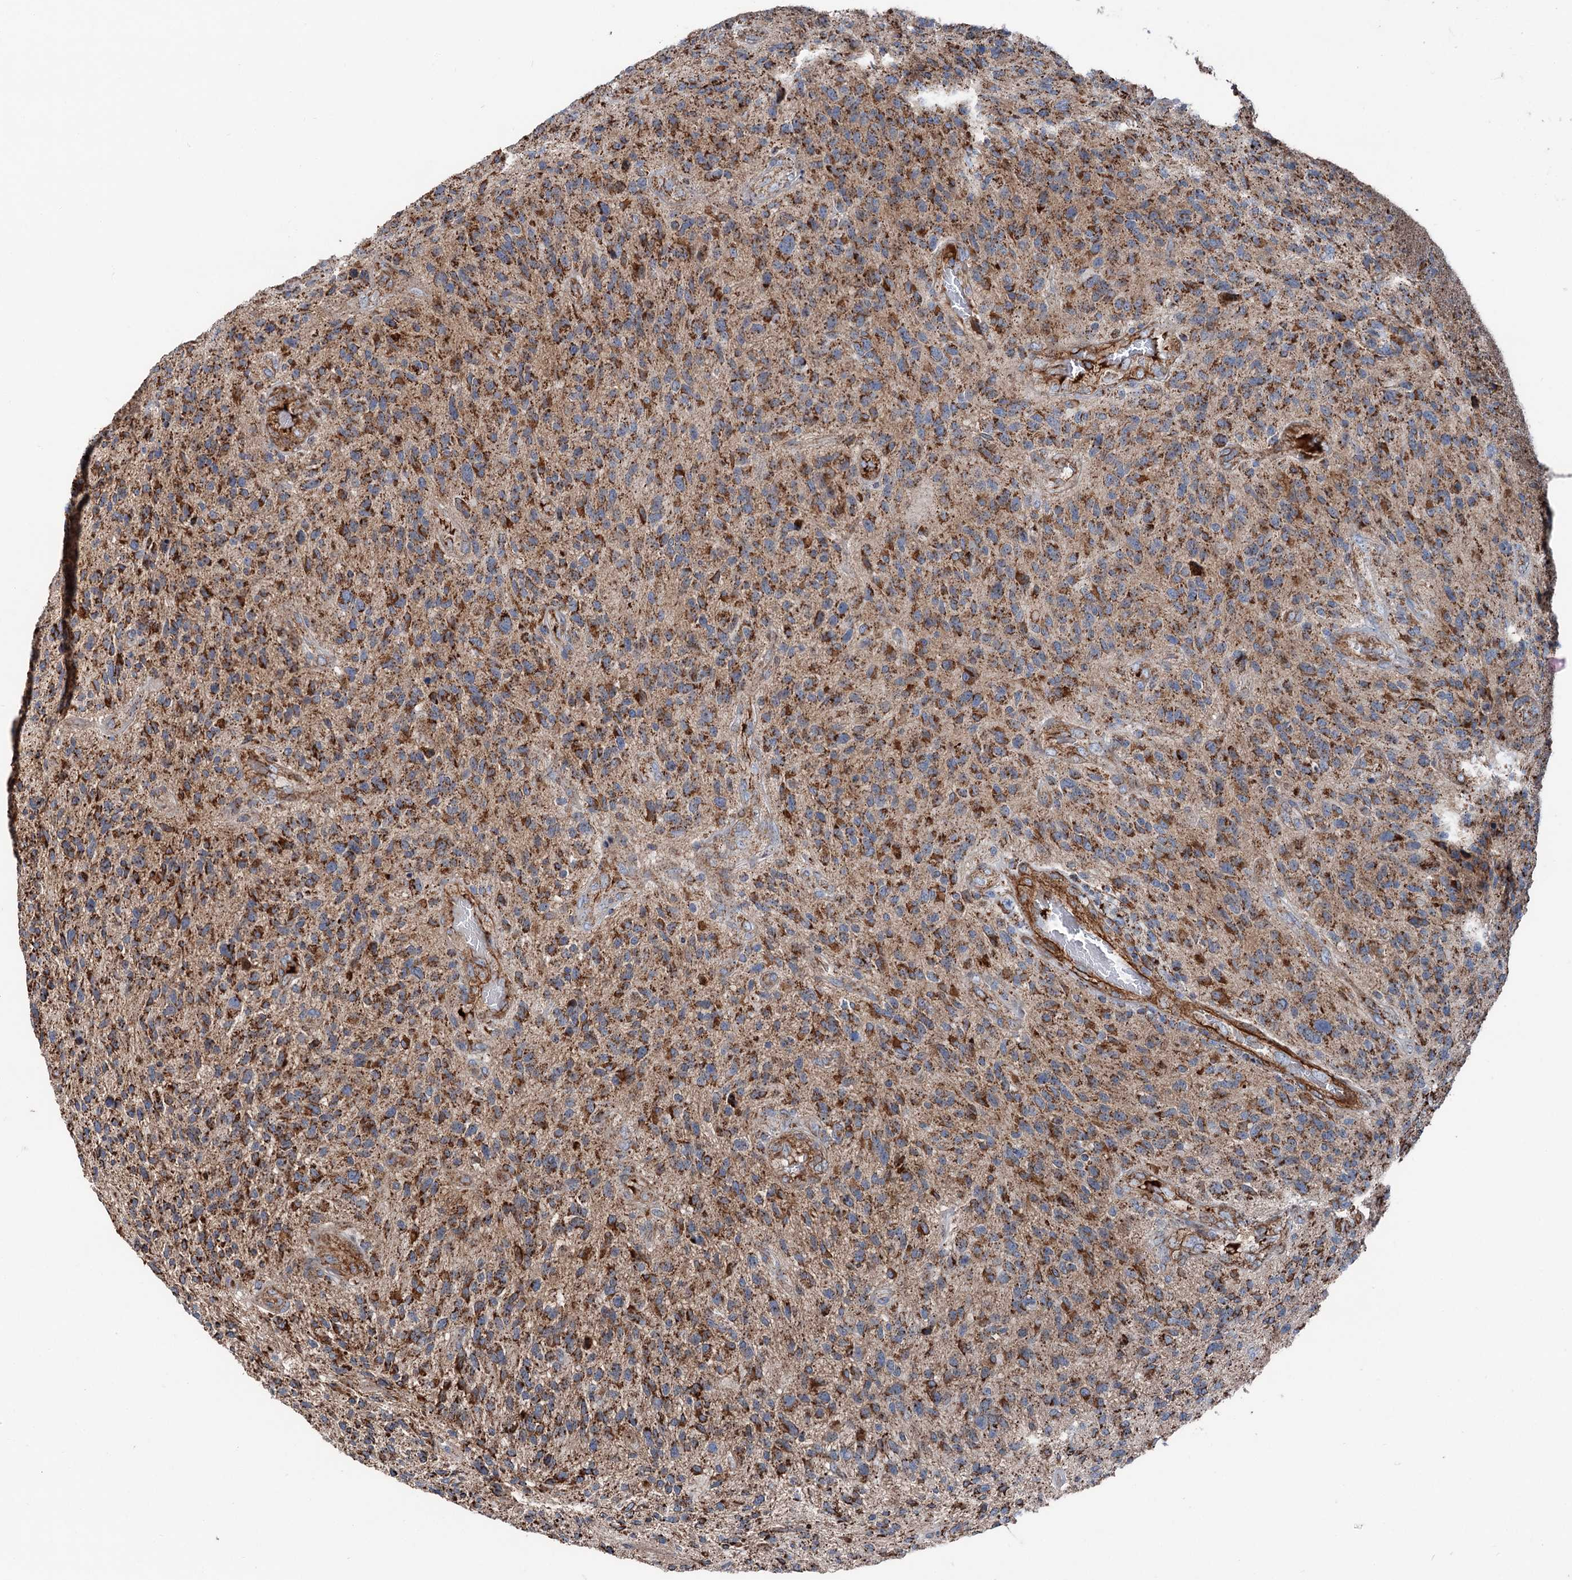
{"staining": {"intensity": "strong", "quantity": "25%-75%", "location": "cytoplasmic/membranous"}, "tissue": "glioma", "cell_type": "Tumor cells", "image_type": "cancer", "snomed": [{"axis": "morphology", "description": "Glioma, malignant, High grade"}, {"axis": "topography", "description": "Brain"}], "caption": "The immunohistochemical stain highlights strong cytoplasmic/membranous positivity in tumor cells of malignant glioma (high-grade) tissue.", "gene": "DDIAS", "patient": {"sex": "male", "age": 47}}